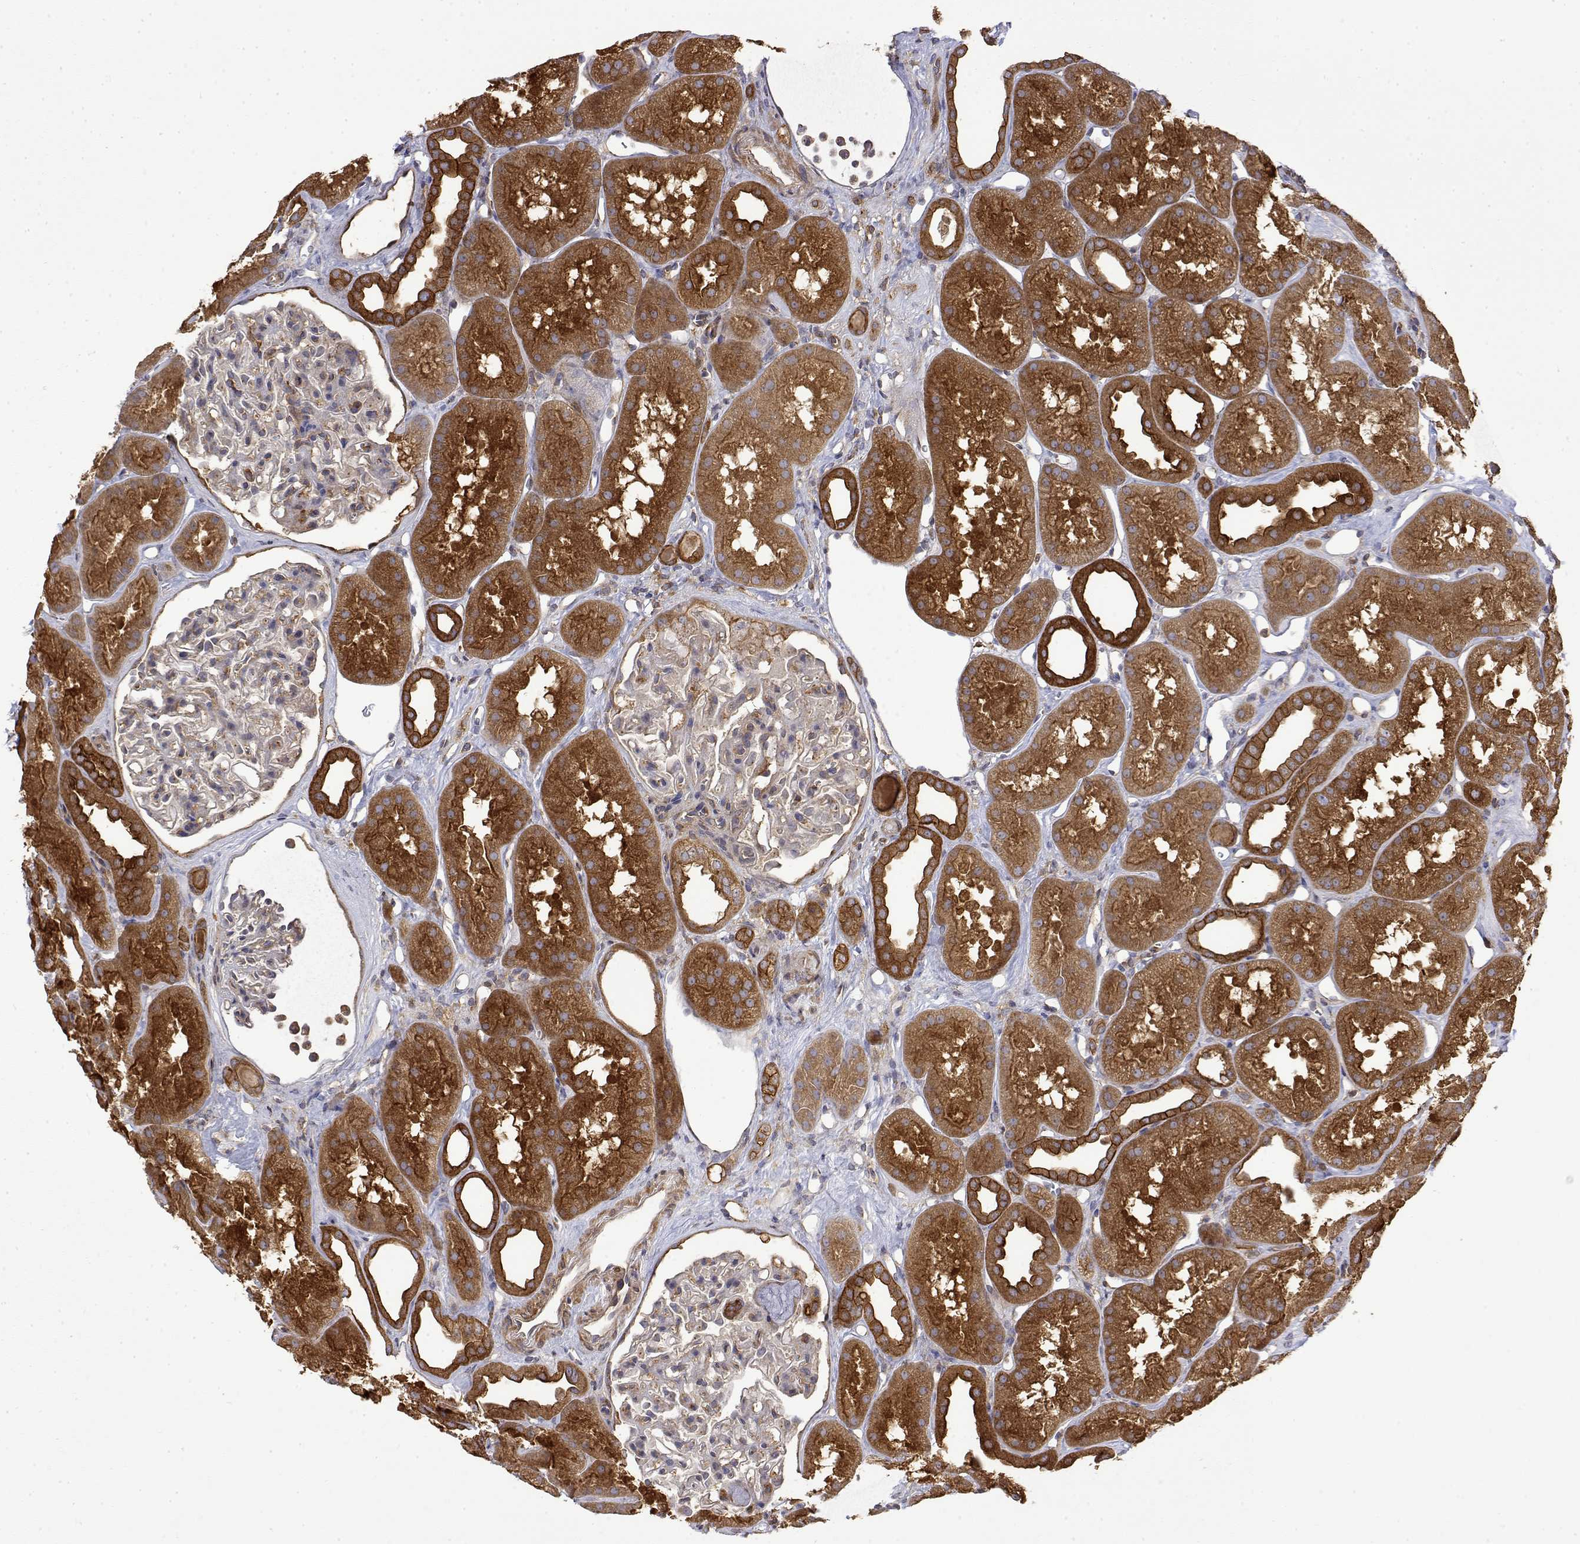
{"staining": {"intensity": "negative", "quantity": "none", "location": "none"}, "tissue": "kidney", "cell_type": "Cells in glomeruli", "image_type": "normal", "snomed": [{"axis": "morphology", "description": "Normal tissue, NOS"}, {"axis": "topography", "description": "Kidney"}], "caption": "Kidney stained for a protein using immunohistochemistry shows no expression cells in glomeruli.", "gene": "PACSIN2", "patient": {"sex": "male", "age": 61}}